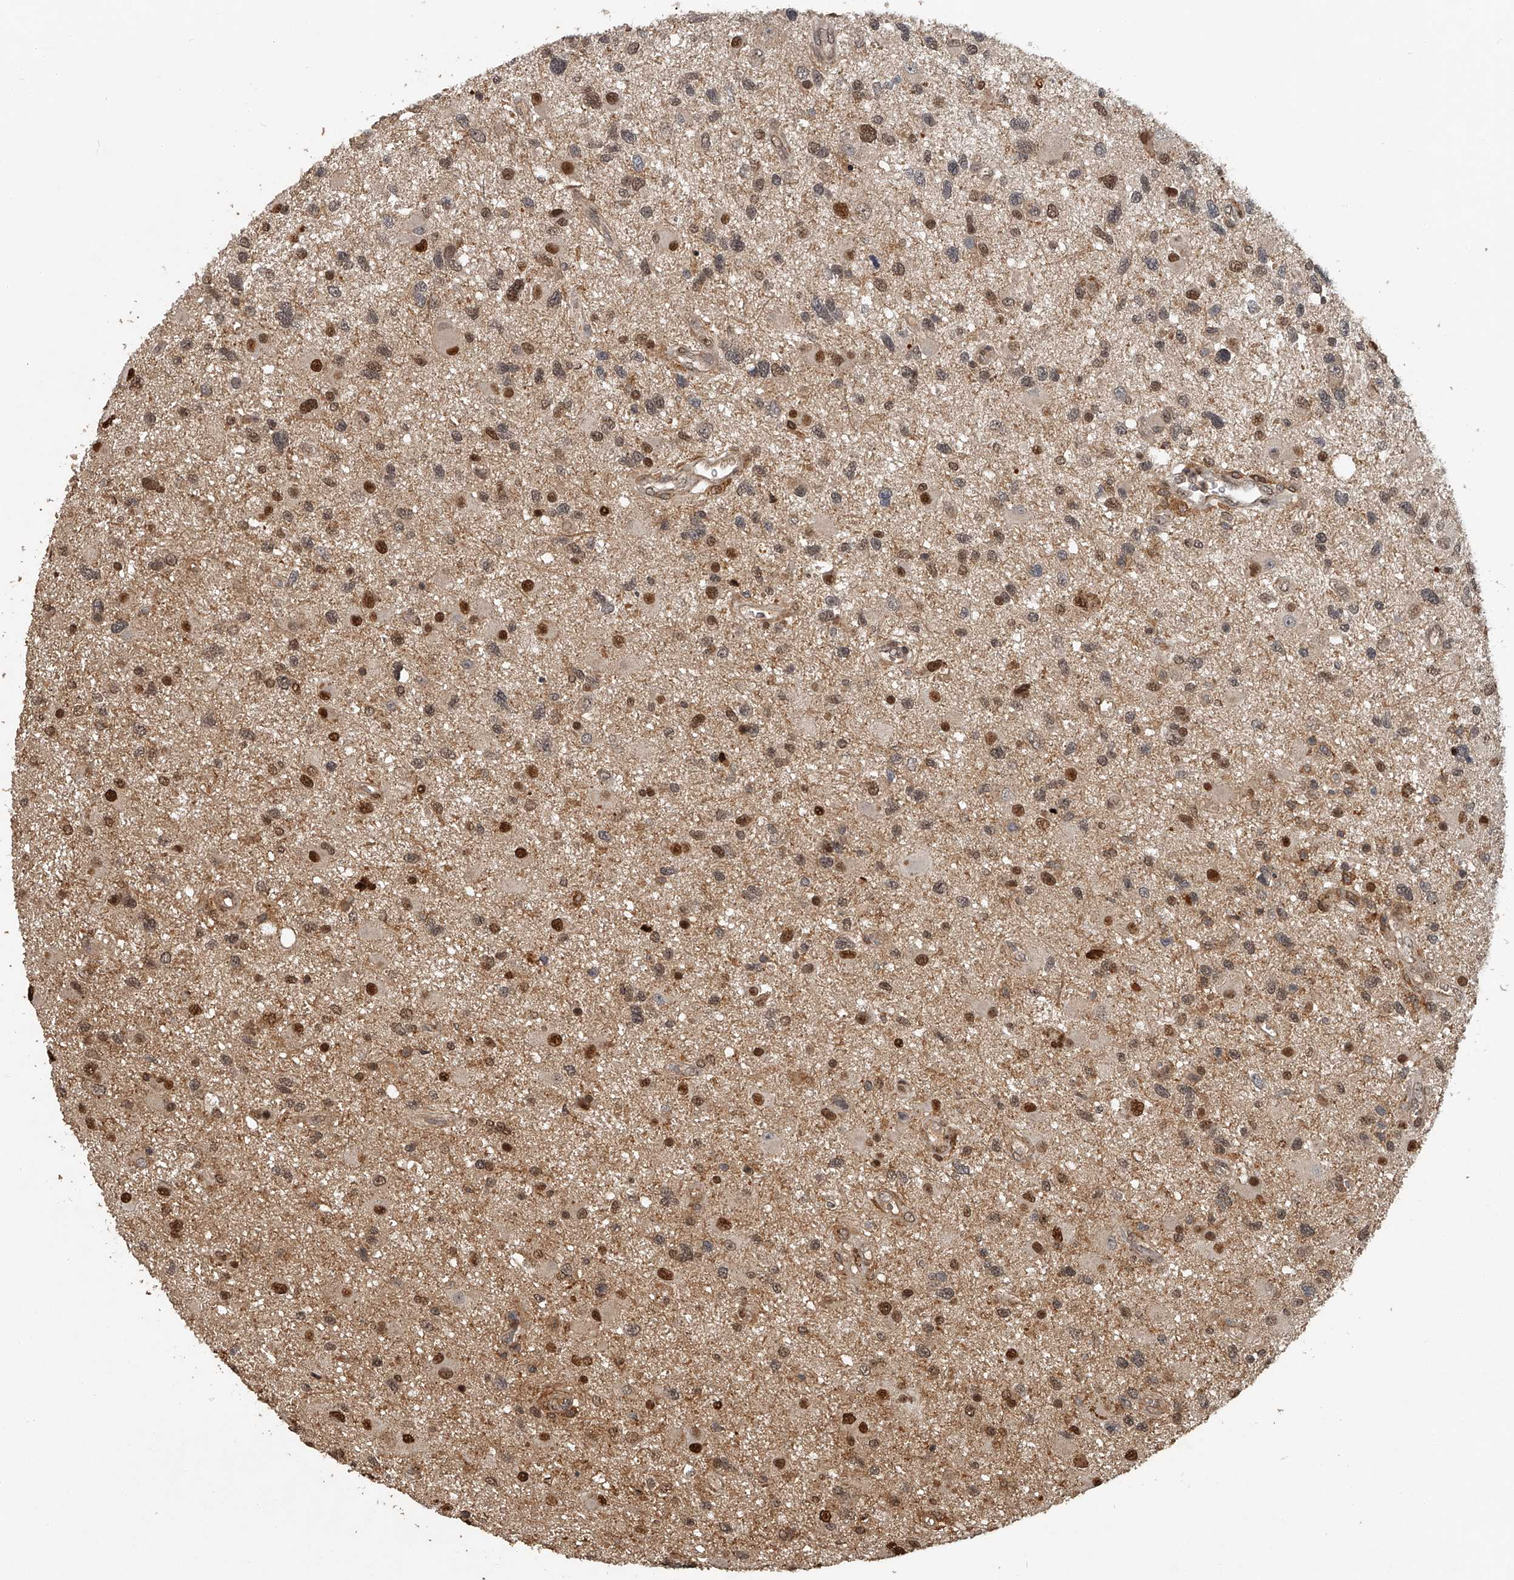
{"staining": {"intensity": "moderate", "quantity": "25%-75%", "location": "nuclear"}, "tissue": "glioma", "cell_type": "Tumor cells", "image_type": "cancer", "snomed": [{"axis": "morphology", "description": "Glioma, malignant, High grade"}, {"axis": "topography", "description": "Brain"}], "caption": "High-magnification brightfield microscopy of high-grade glioma (malignant) stained with DAB (3,3'-diaminobenzidine) (brown) and counterstained with hematoxylin (blue). tumor cells exhibit moderate nuclear staining is seen in approximately25%-75% of cells. (IHC, brightfield microscopy, high magnification).", "gene": "PLEKHG1", "patient": {"sex": "male", "age": 33}}